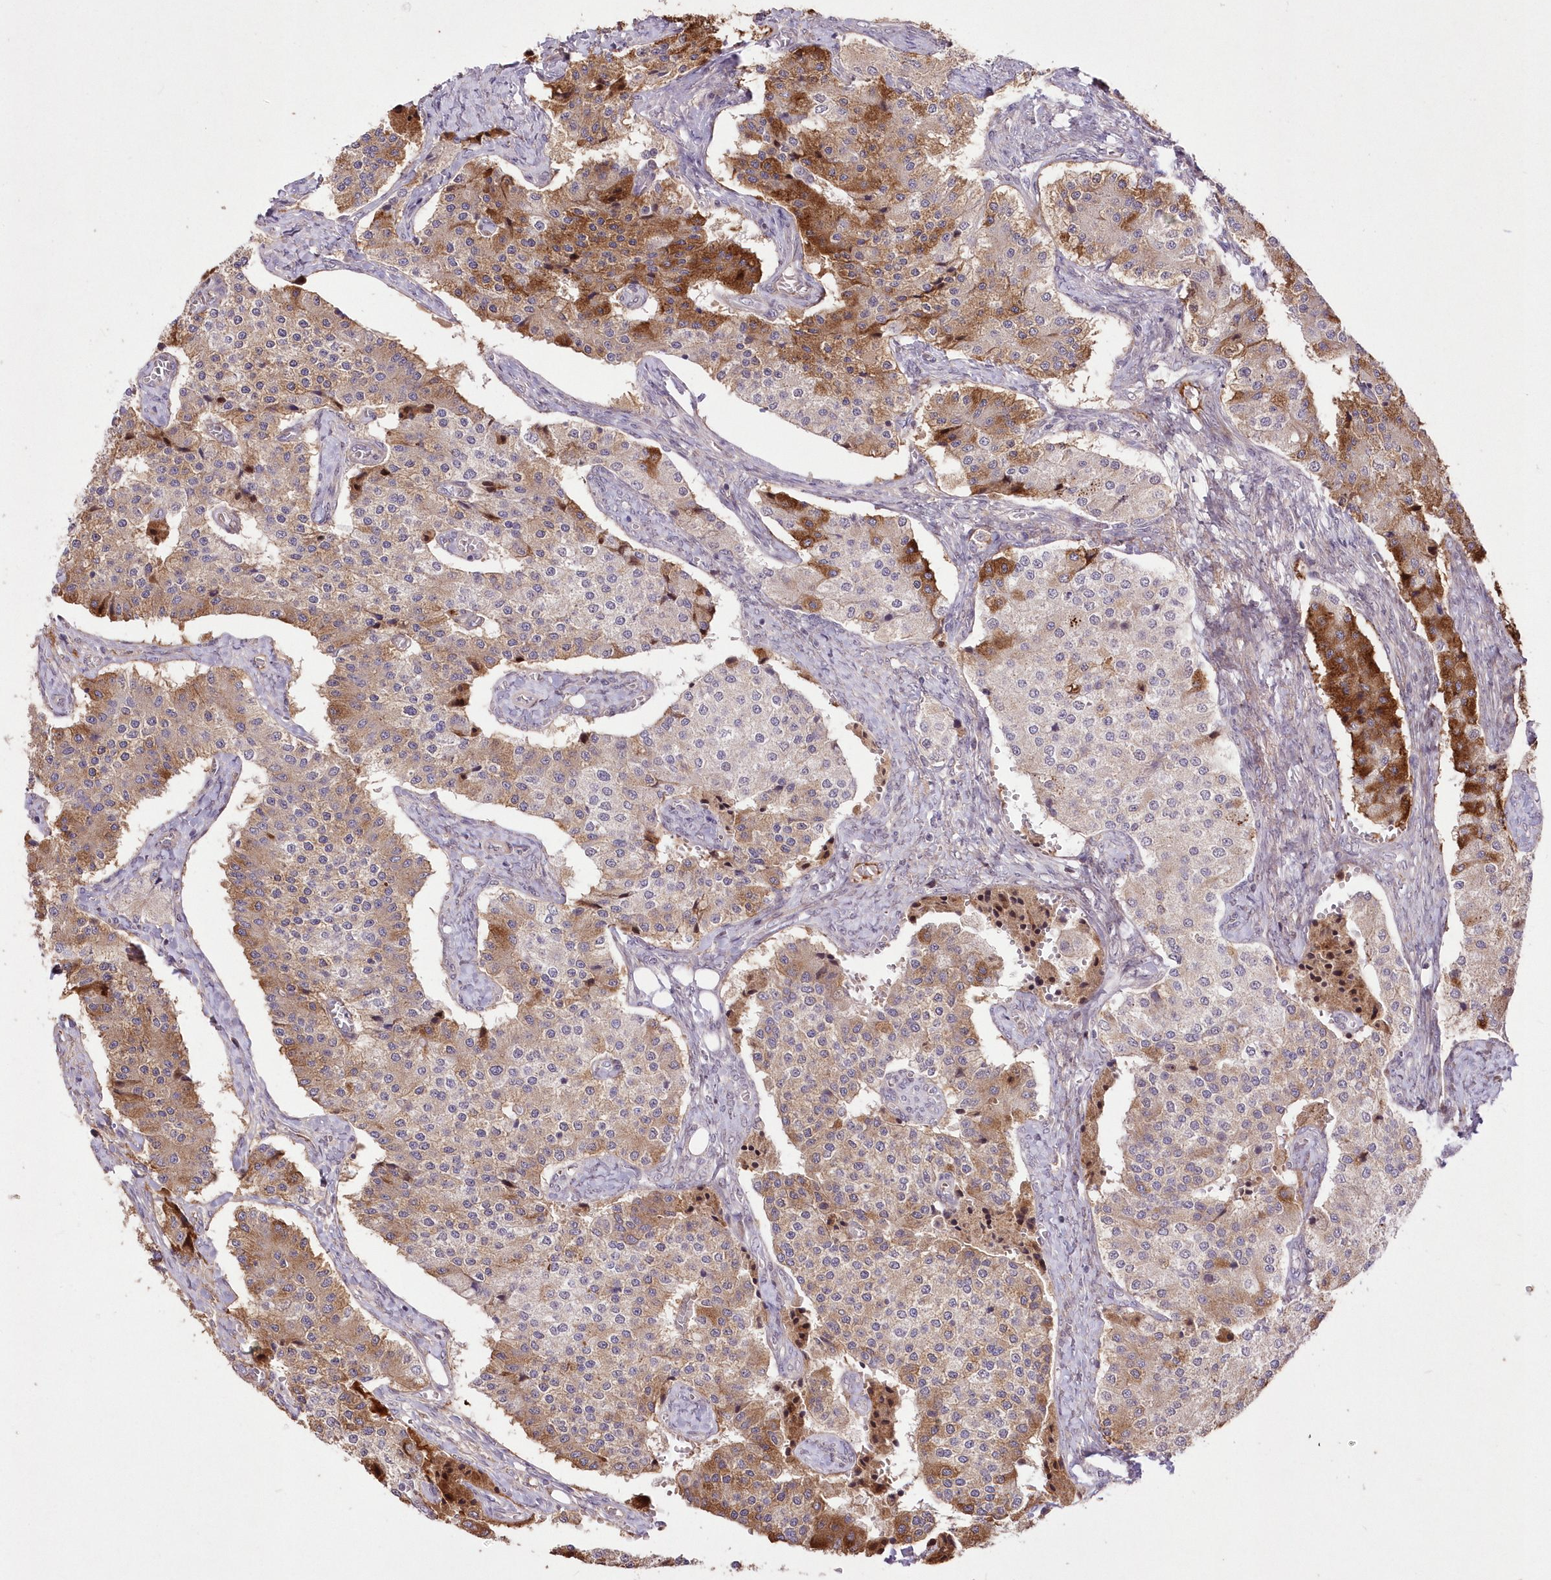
{"staining": {"intensity": "moderate", "quantity": ">75%", "location": "cytoplasmic/membranous"}, "tissue": "carcinoid", "cell_type": "Tumor cells", "image_type": "cancer", "snomed": [{"axis": "morphology", "description": "Carcinoid, malignant, NOS"}, {"axis": "topography", "description": "Colon"}], "caption": "Moderate cytoplasmic/membranous protein expression is appreciated in approximately >75% of tumor cells in carcinoid (malignant).", "gene": "FAM241B", "patient": {"sex": "female", "age": 52}}